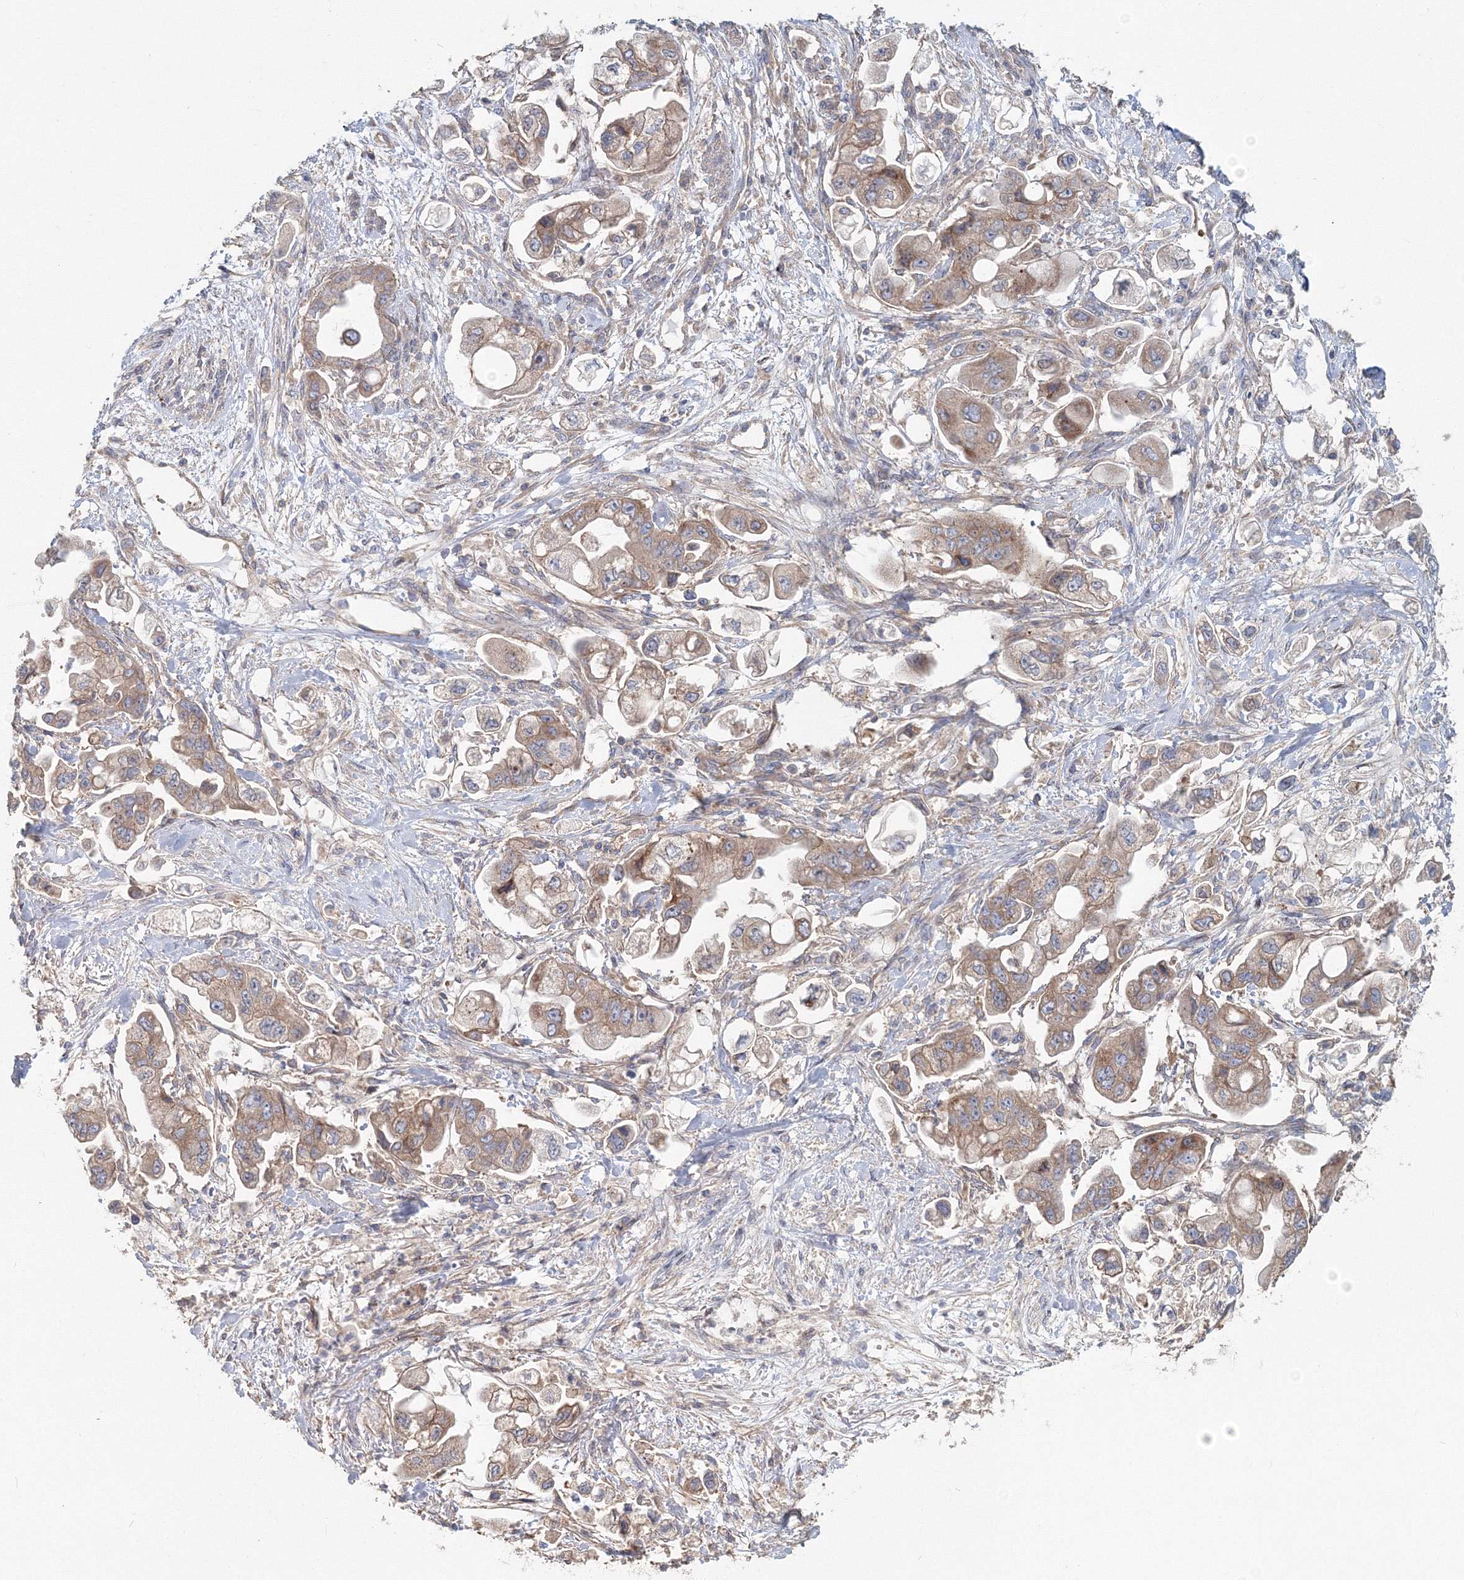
{"staining": {"intensity": "moderate", "quantity": ">75%", "location": "cytoplasmic/membranous"}, "tissue": "stomach cancer", "cell_type": "Tumor cells", "image_type": "cancer", "snomed": [{"axis": "morphology", "description": "Adenocarcinoma, NOS"}, {"axis": "topography", "description": "Stomach"}], "caption": "DAB immunohistochemical staining of stomach adenocarcinoma exhibits moderate cytoplasmic/membranous protein positivity in approximately >75% of tumor cells. (Stains: DAB (3,3'-diaminobenzidine) in brown, nuclei in blue, Microscopy: brightfield microscopy at high magnification).", "gene": "EXOC1", "patient": {"sex": "male", "age": 62}}